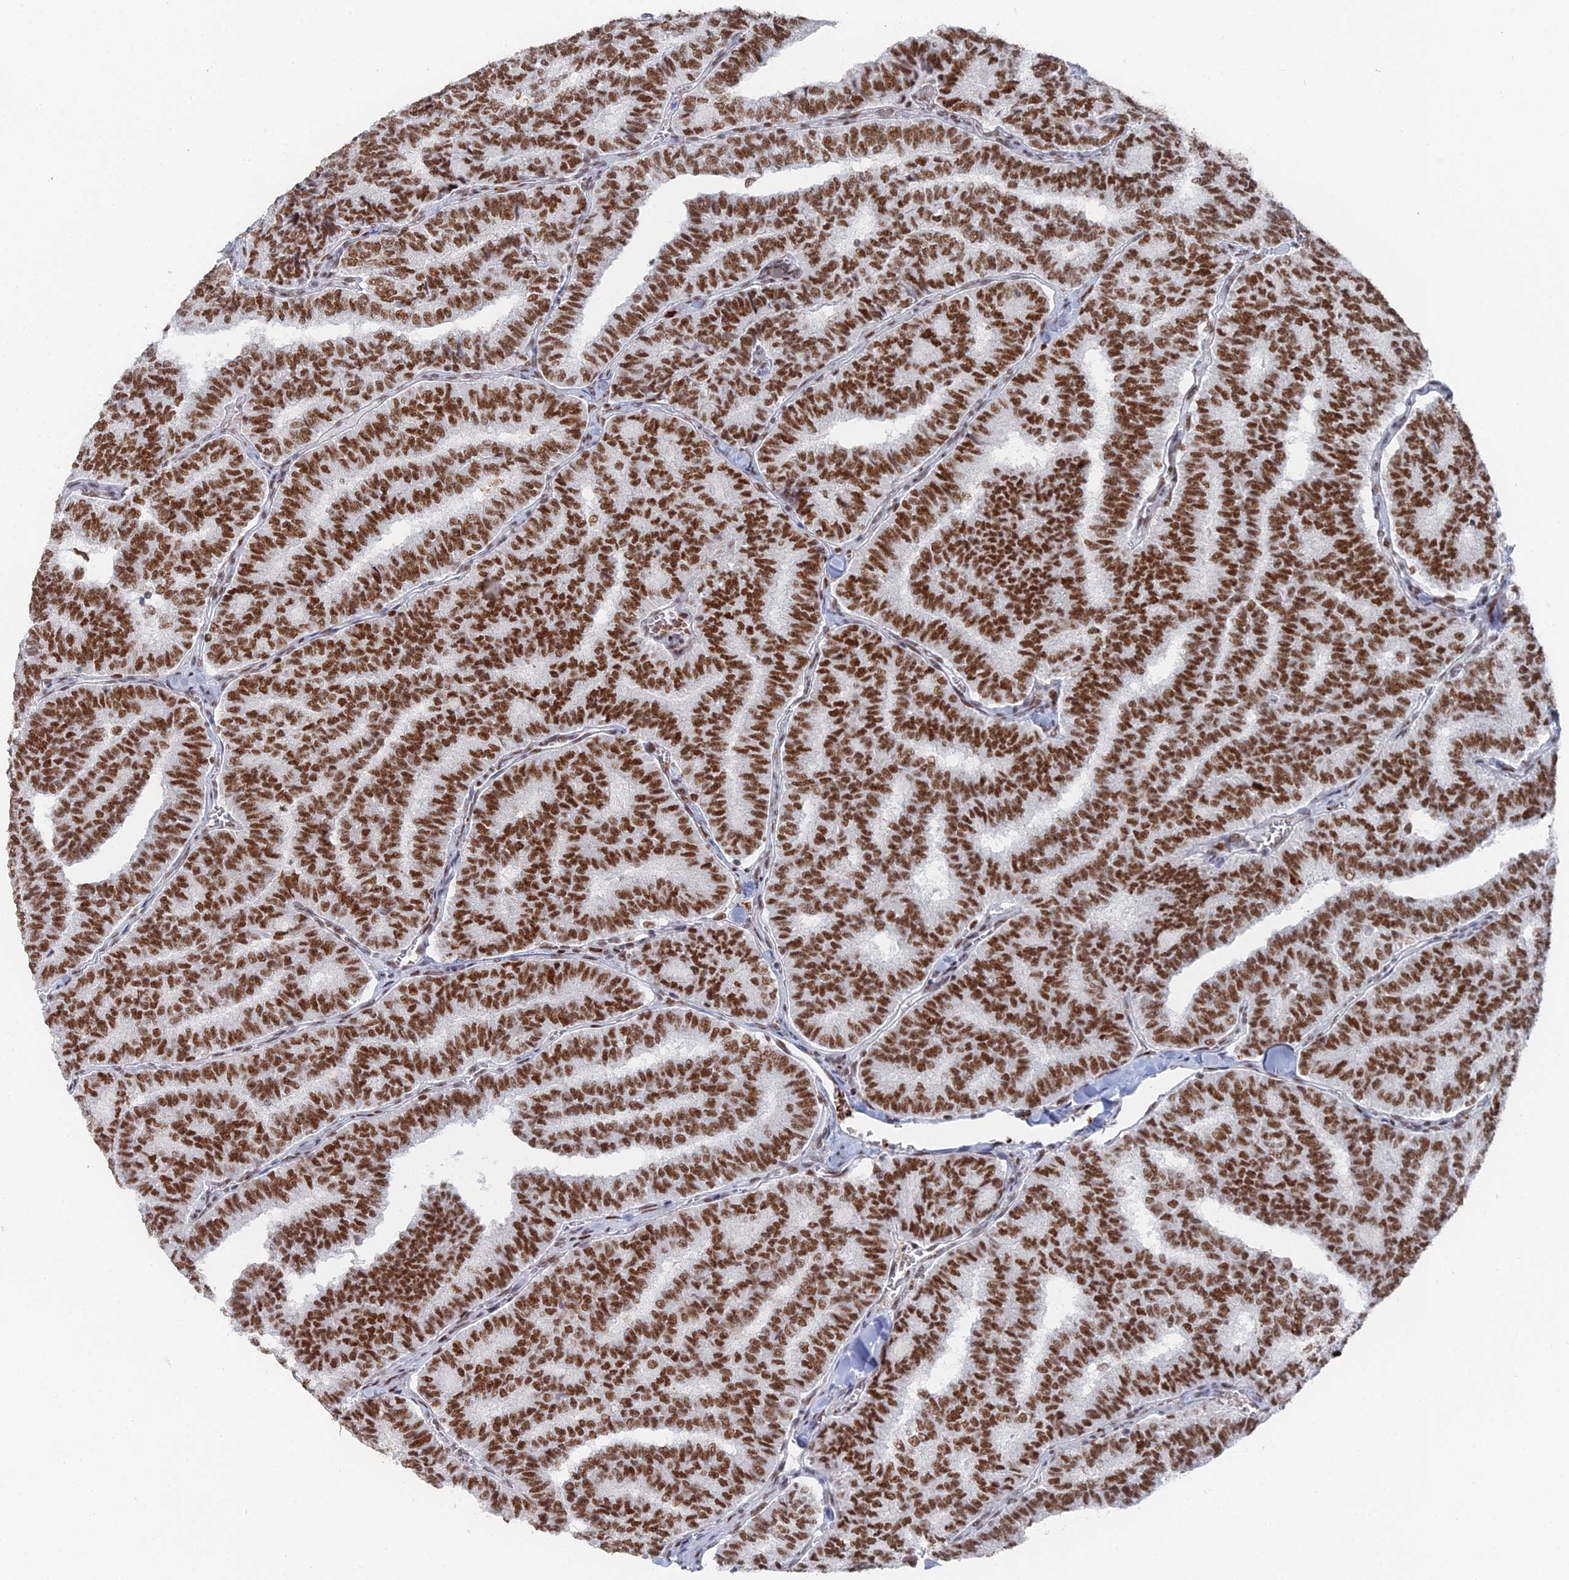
{"staining": {"intensity": "strong", "quantity": ">75%", "location": "nuclear"}, "tissue": "thyroid cancer", "cell_type": "Tumor cells", "image_type": "cancer", "snomed": [{"axis": "morphology", "description": "Papillary adenocarcinoma, NOS"}, {"axis": "topography", "description": "Thyroid gland"}], "caption": "Papillary adenocarcinoma (thyroid) stained for a protein reveals strong nuclear positivity in tumor cells. (brown staining indicates protein expression, while blue staining denotes nuclei).", "gene": "GSC2", "patient": {"sex": "female", "age": 35}}